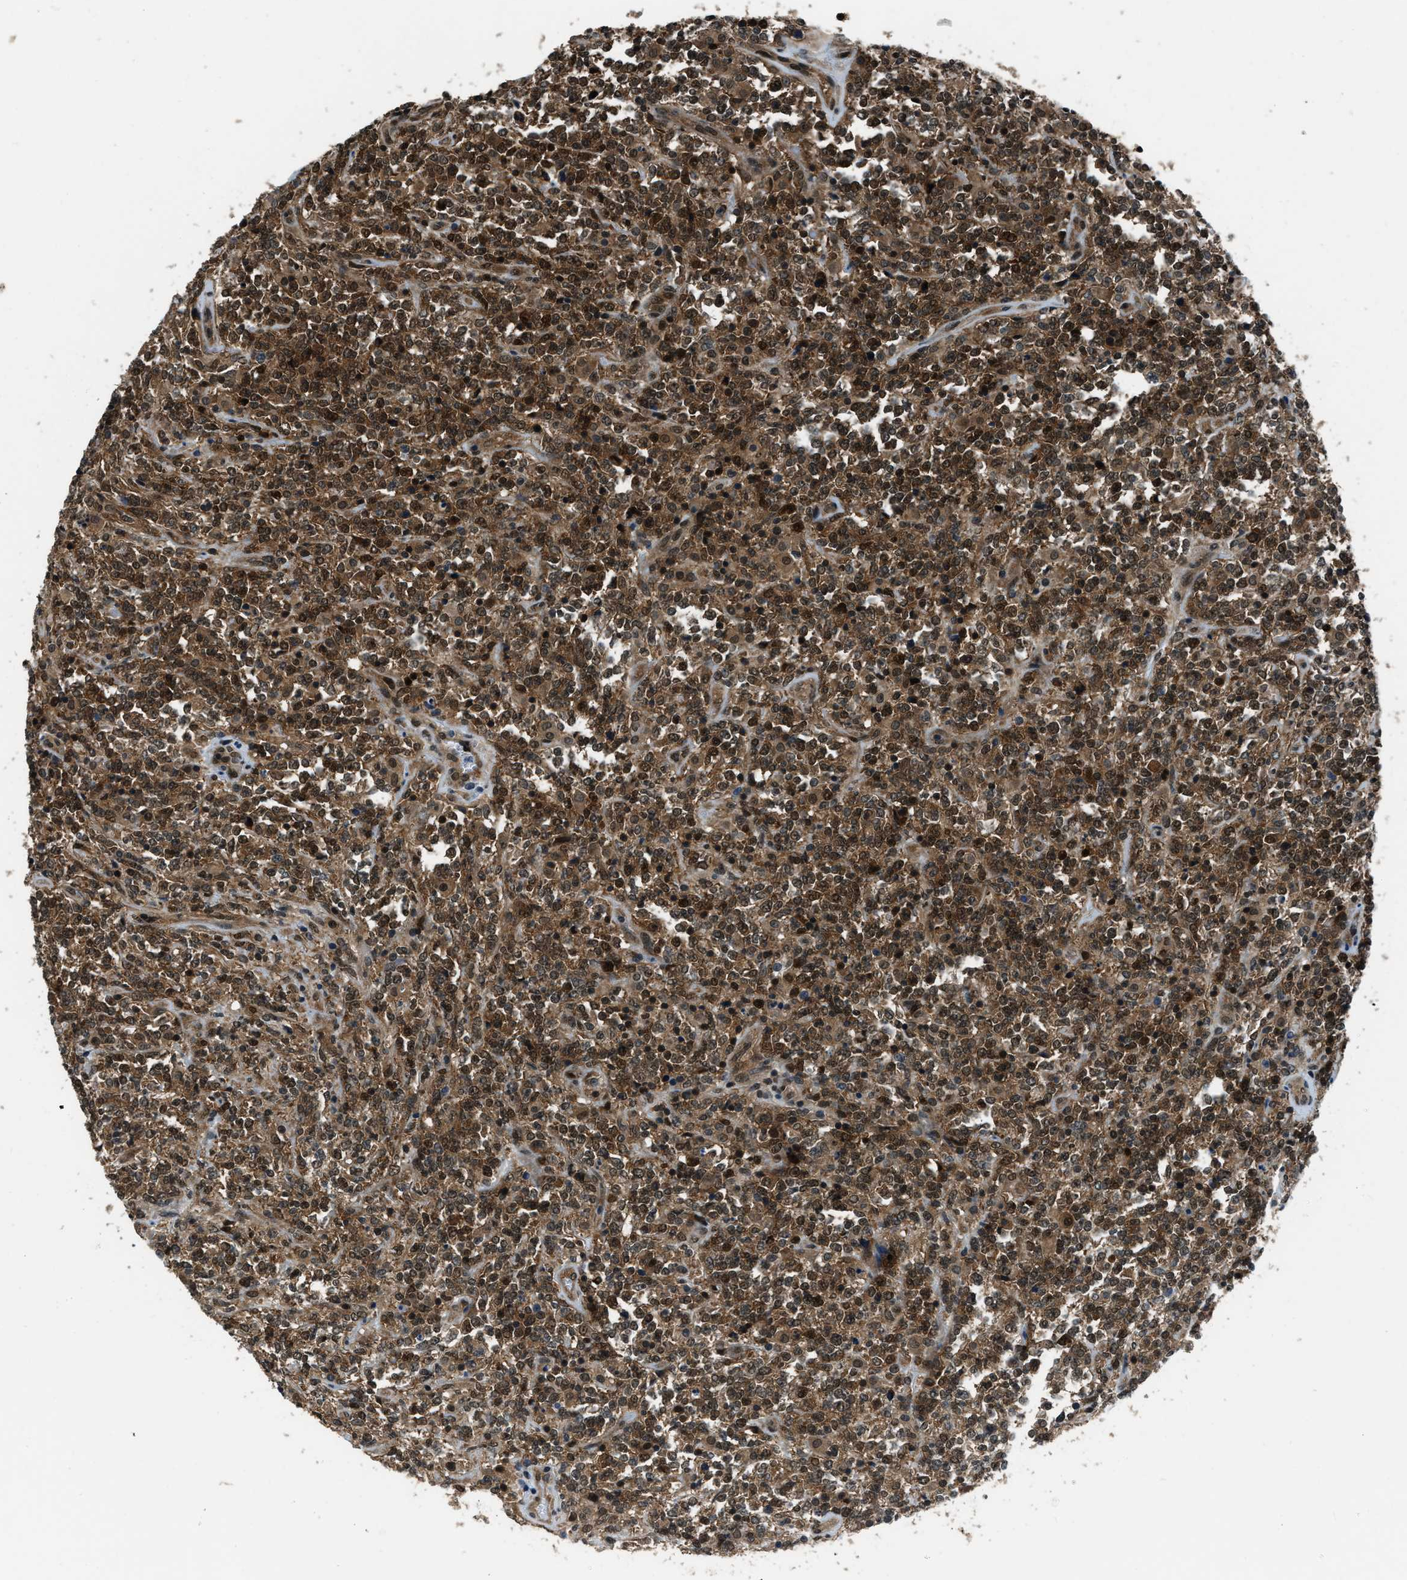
{"staining": {"intensity": "moderate", "quantity": ">75%", "location": "cytoplasmic/membranous,nuclear"}, "tissue": "lymphoma", "cell_type": "Tumor cells", "image_type": "cancer", "snomed": [{"axis": "morphology", "description": "Malignant lymphoma, non-Hodgkin's type, High grade"}, {"axis": "topography", "description": "Soft tissue"}], "caption": "High-magnification brightfield microscopy of high-grade malignant lymphoma, non-Hodgkin's type stained with DAB (3,3'-diaminobenzidine) (brown) and counterstained with hematoxylin (blue). tumor cells exhibit moderate cytoplasmic/membranous and nuclear positivity is identified in about>75% of cells.", "gene": "NUDCD3", "patient": {"sex": "male", "age": 18}}